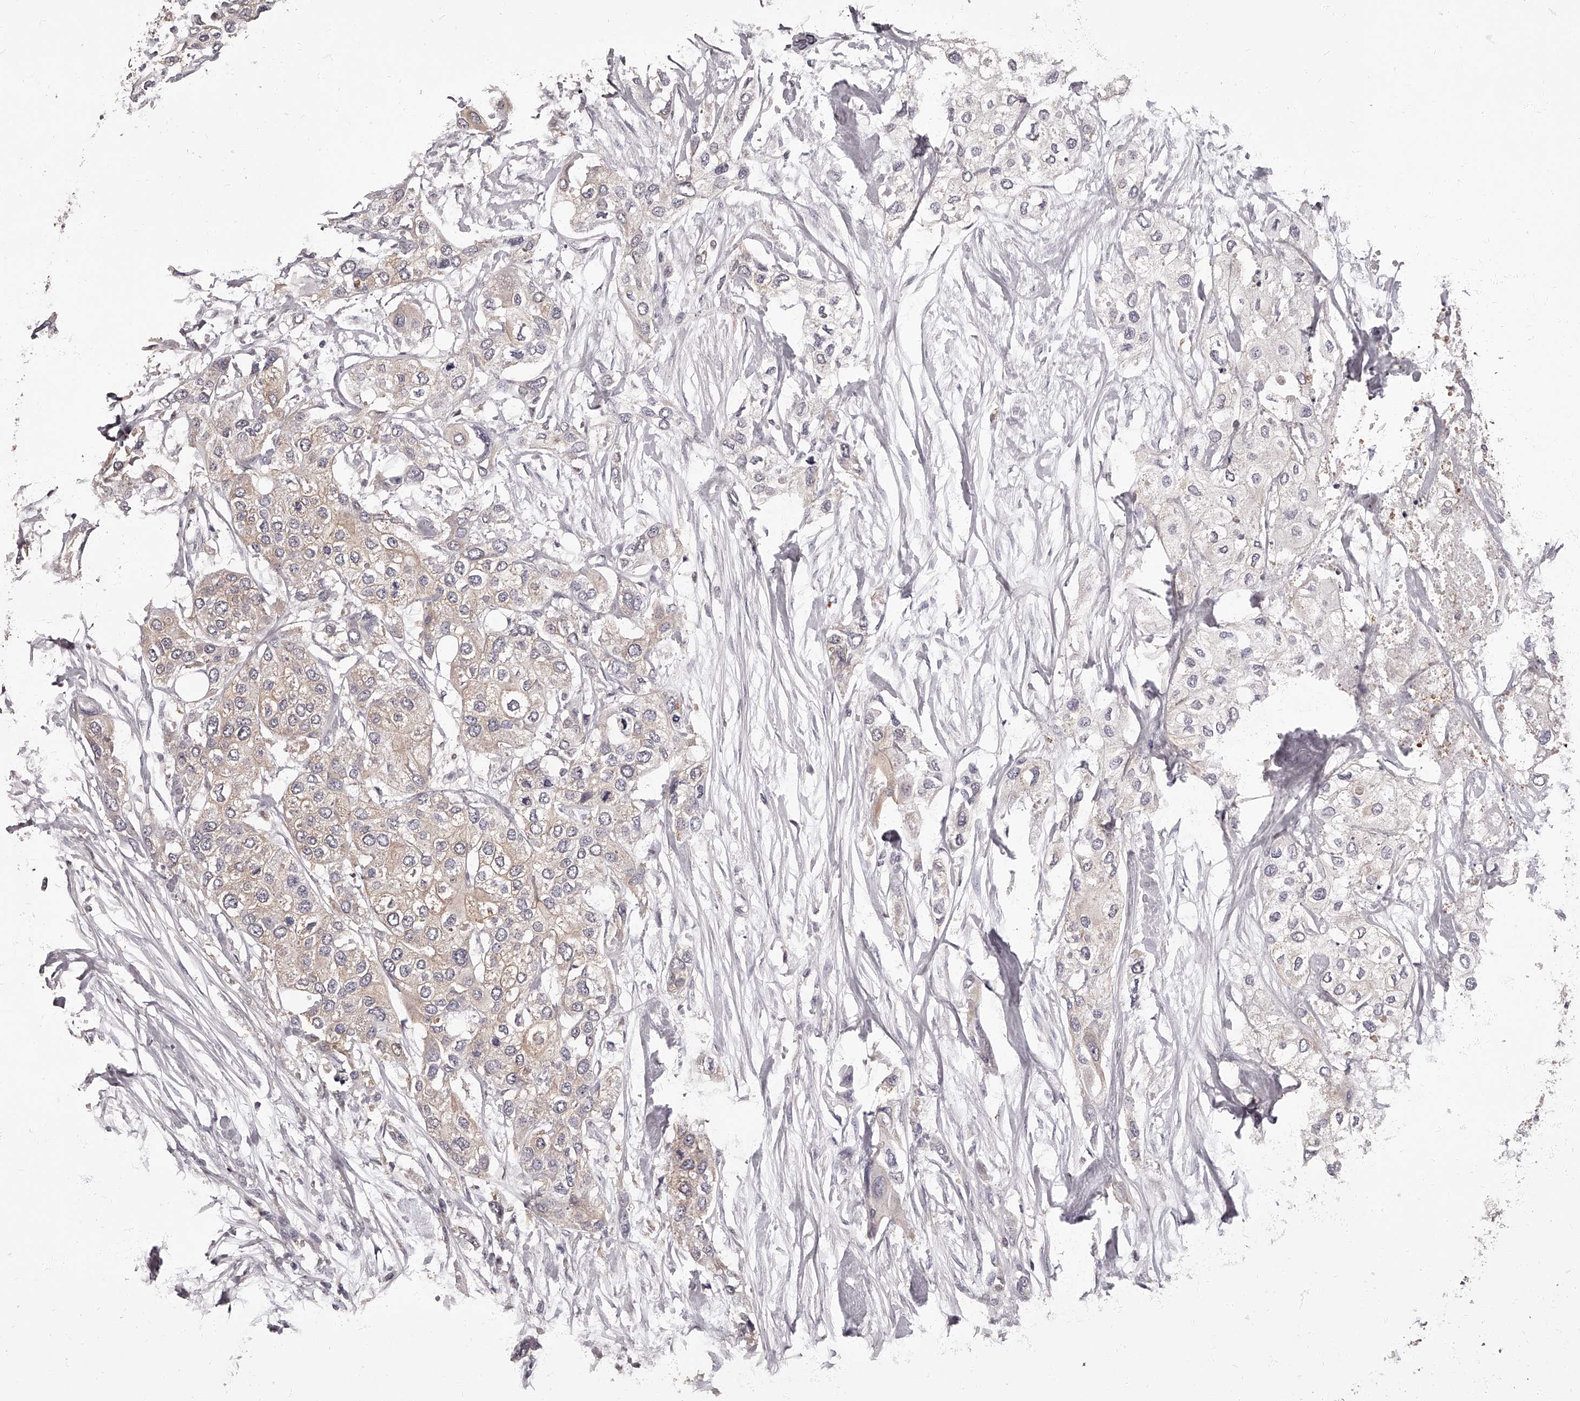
{"staining": {"intensity": "weak", "quantity": "25%-75%", "location": "cytoplasmic/membranous"}, "tissue": "urothelial cancer", "cell_type": "Tumor cells", "image_type": "cancer", "snomed": [{"axis": "morphology", "description": "Urothelial carcinoma, High grade"}, {"axis": "topography", "description": "Urinary bladder"}], "caption": "Approximately 25%-75% of tumor cells in human urothelial carcinoma (high-grade) show weak cytoplasmic/membranous protein expression as visualized by brown immunohistochemical staining.", "gene": "APEH", "patient": {"sex": "male", "age": 64}}